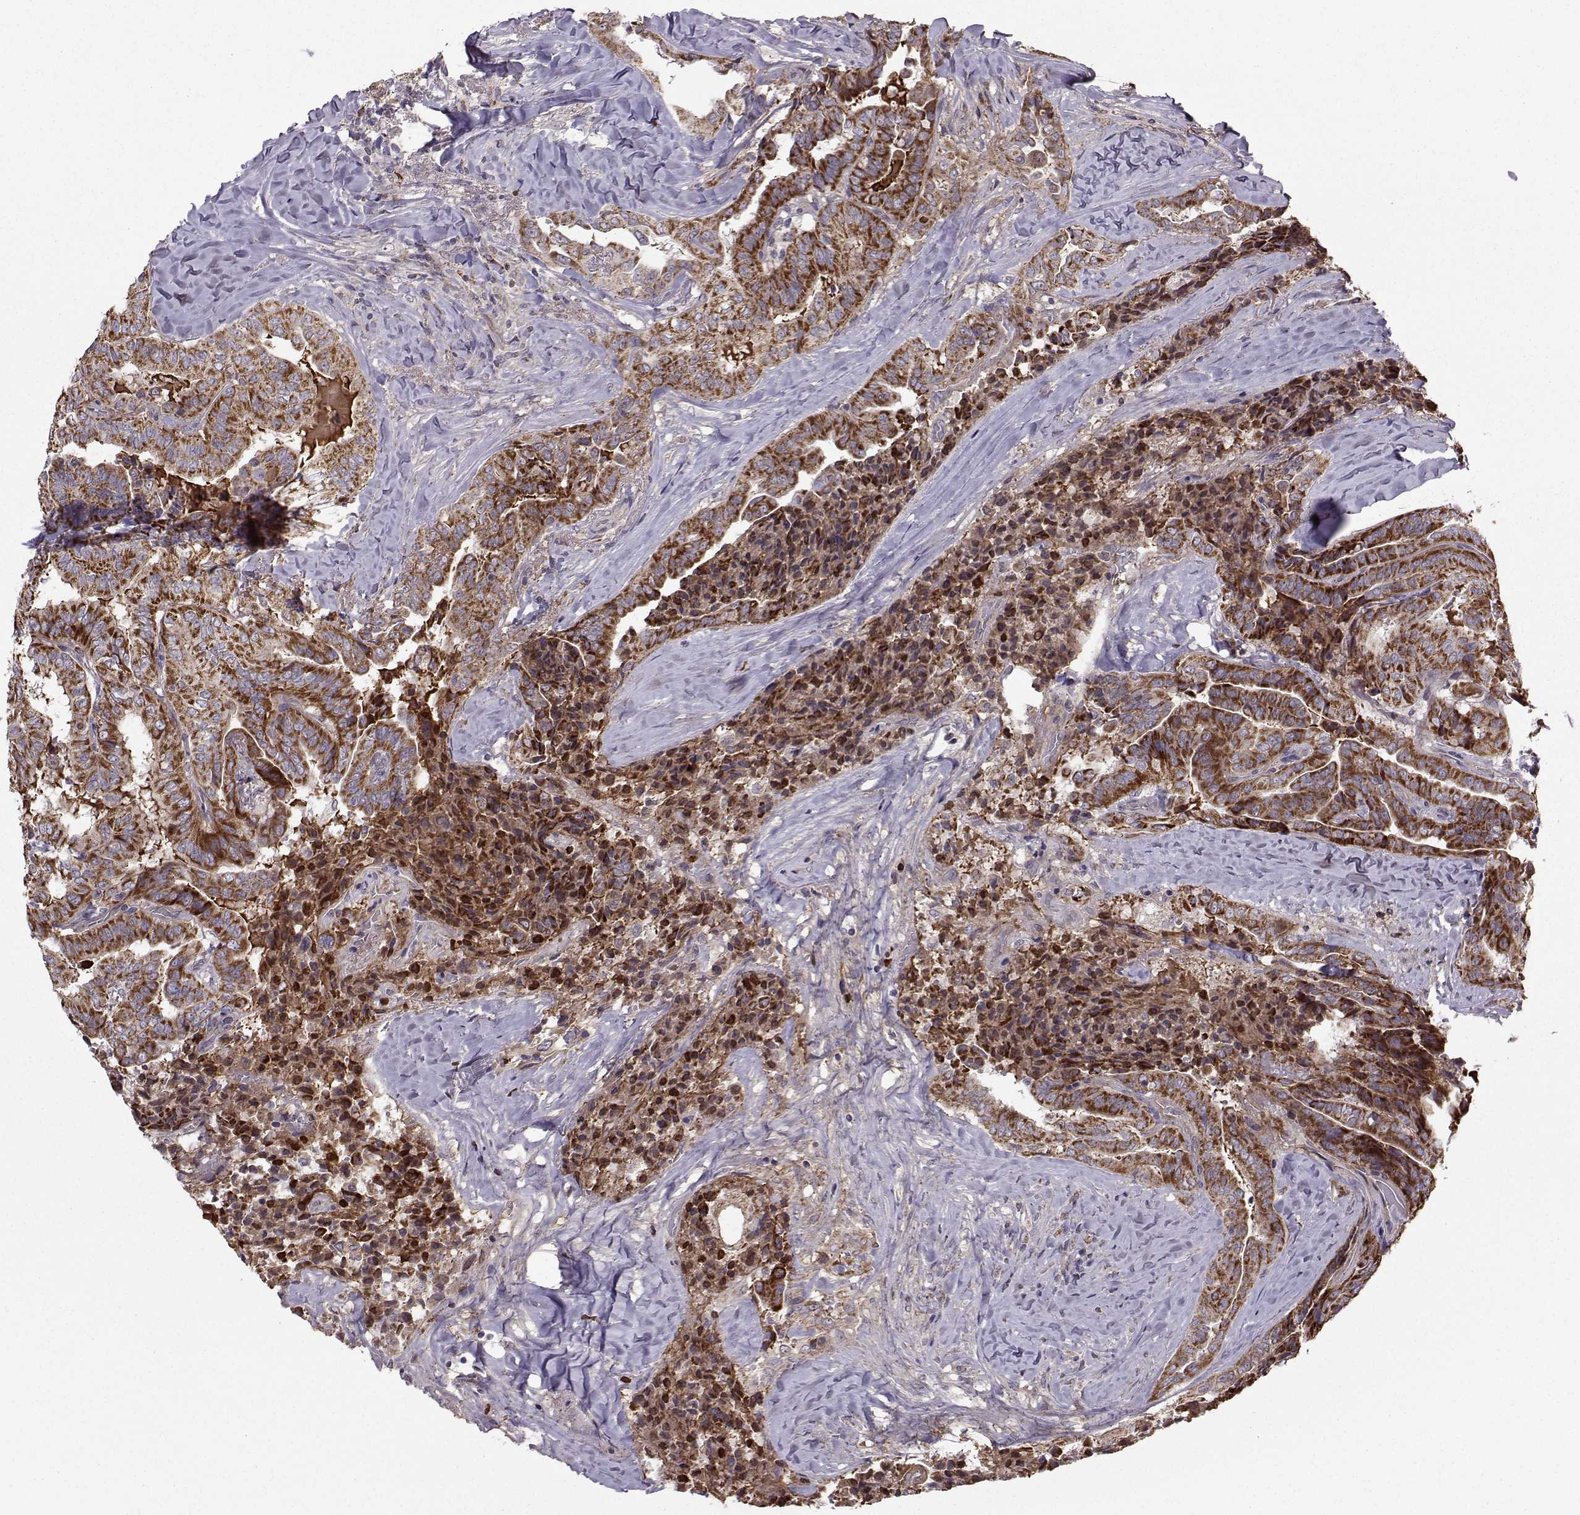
{"staining": {"intensity": "strong", "quantity": ">75%", "location": "cytoplasmic/membranous"}, "tissue": "thyroid cancer", "cell_type": "Tumor cells", "image_type": "cancer", "snomed": [{"axis": "morphology", "description": "Papillary adenocarcinoma, NOS"}, {"axis": "topography", "description": "Thyroid gland"}], "caption": "Thyroid cancer (papillary adenocarcinoma) stained with a protein marker exhibits strong staining in tumor cells.", "gene": "NECAB3", "patient": {"sex": "female", "age": 68}}